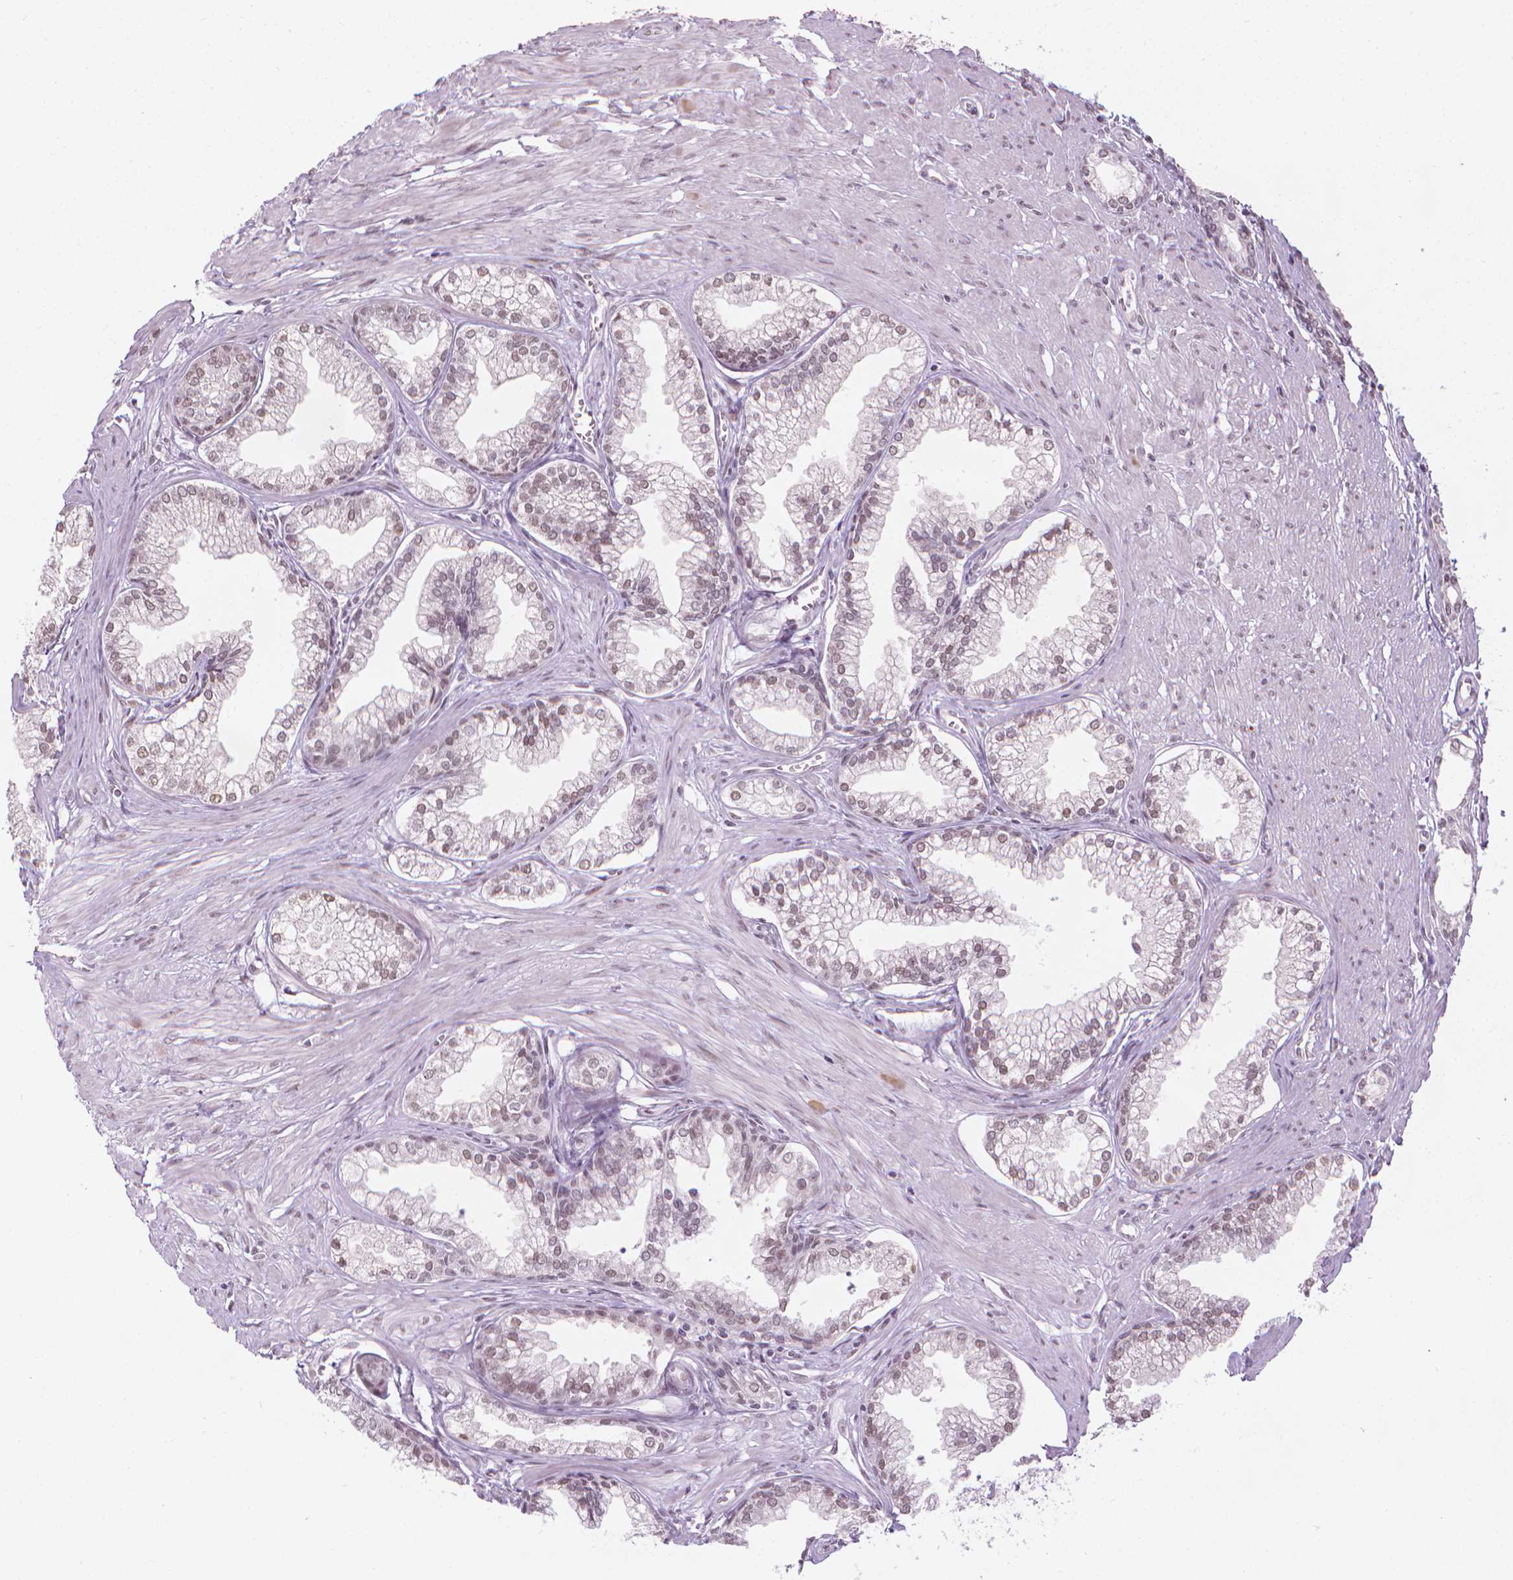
{"staining": {"intensity": "weak", "quantity": "25%-75%", "location": "nuclear"}, "tissue": "prostate cancer", "cell_type": "Tumor cells", "image_type": "cancer", "snomed": [{"axis": "morphology", "description": "Adenocarcinoma, NOS"}, {"axis": "topography", "description": "Prostate"}], "caption": "An immunohistochemistry image of neoplastic tissue is shown. Protein staining in brown labels weak nuclear positivity in prostate cancer within tumor cells.", "gene": "CDKN1C", "patient": {"sex": "male", "age": 71}}